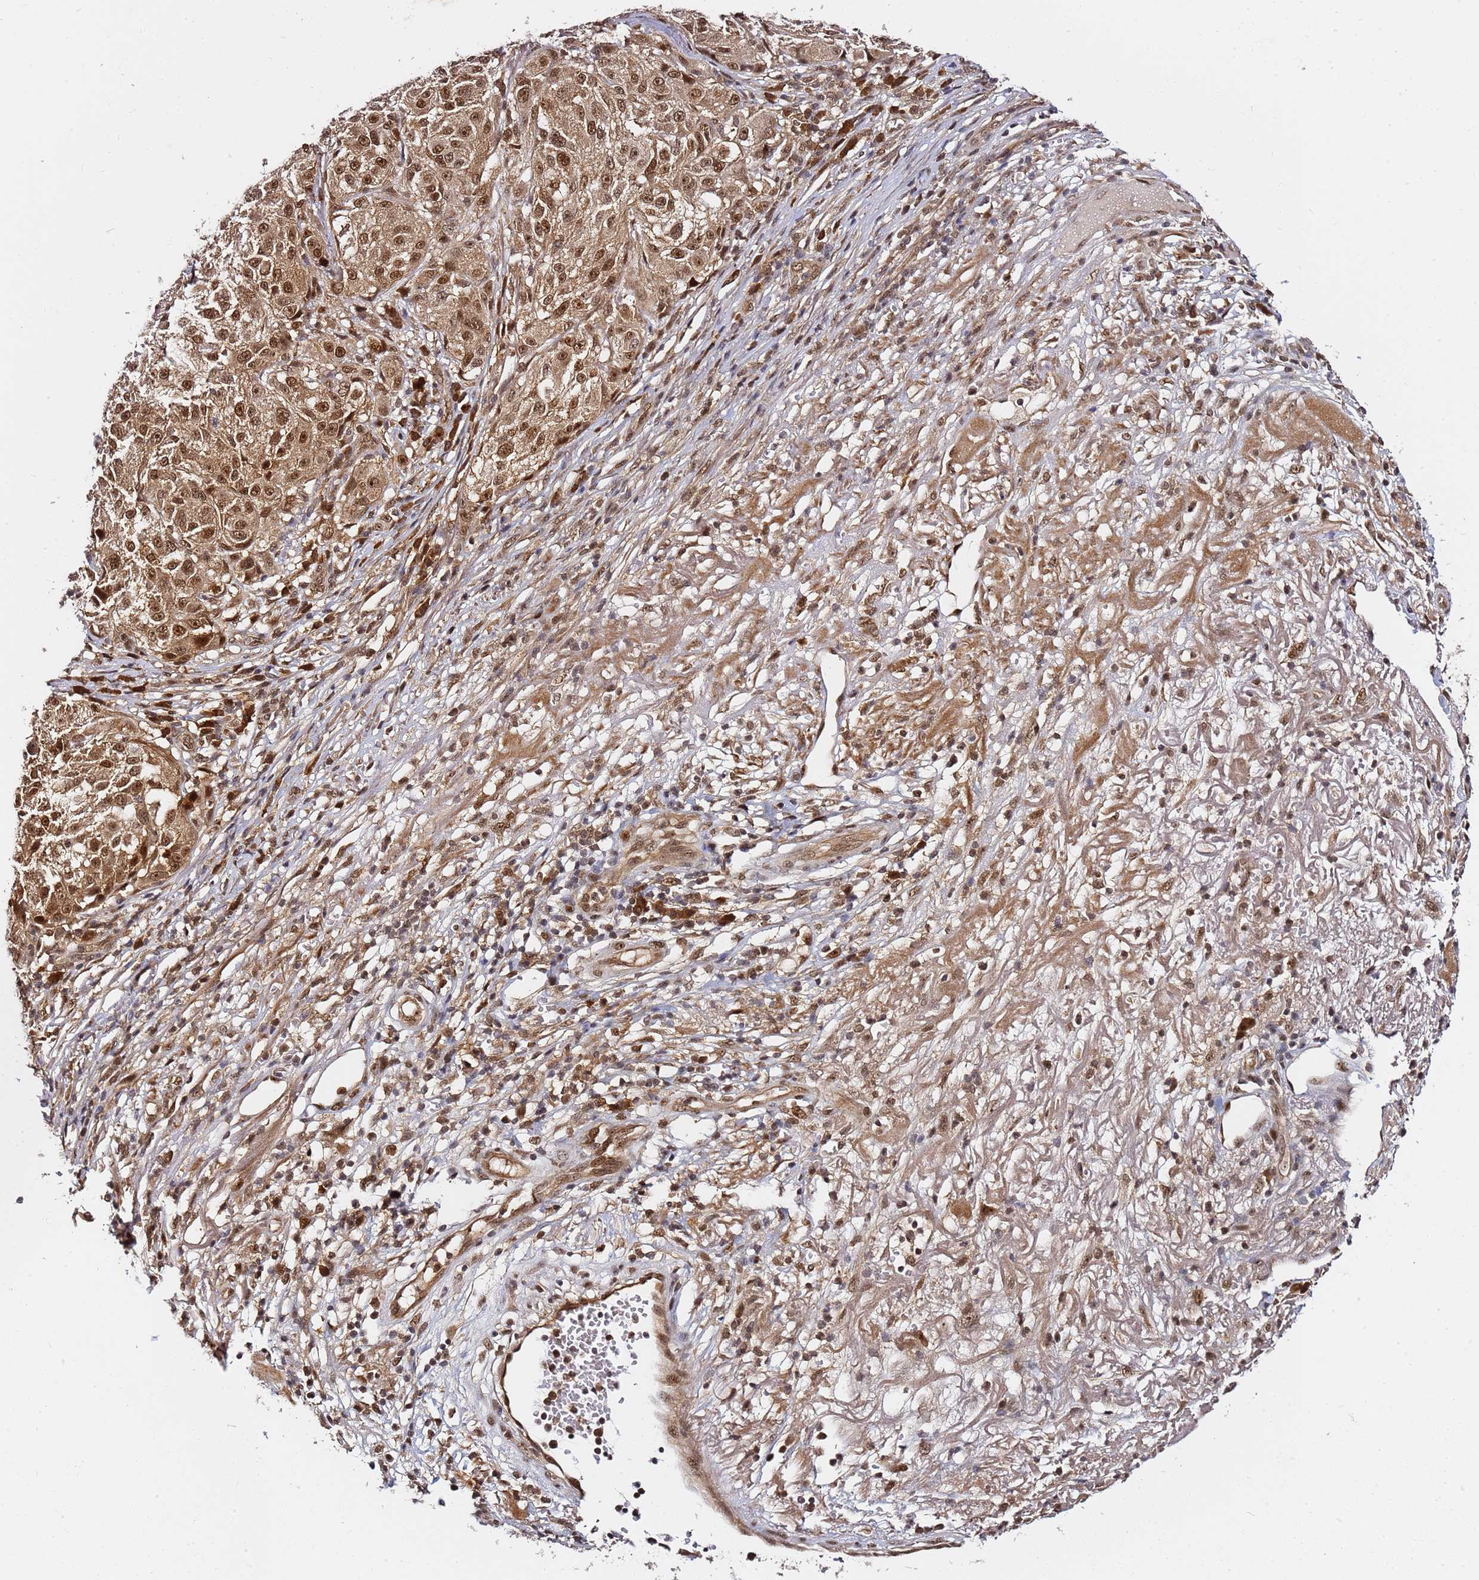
{"staining": {"intensity": "moderate", "quantity": ">75%", "location": "cytoplasmic/membranous,nuclear"}, "tissue": "melanoma", "cell_type": "Tumor cells", "image_type": "cancer", "snomed": [{"axis": "morphology", "description": "Necrosis, NOS"}, {"axis": "morphology", "description": "Malignant melanoma, NOS"}, {"axis": "topography", "description": "Skin"}], "caption": "Immunohistochemistry (IHC) photomicrograph of neoplastic tissue: human melanoma stained using immunohistochemistry exhibits medium levels of moderate protein expression localized specifically in the cytoplasmic/membranous and nuclear of tumor cells, appearing as a cytoplasmic/membranous and nuclear brown color.", "gene": "RGS18", "patient": {"sex": "female", "age": 87}}